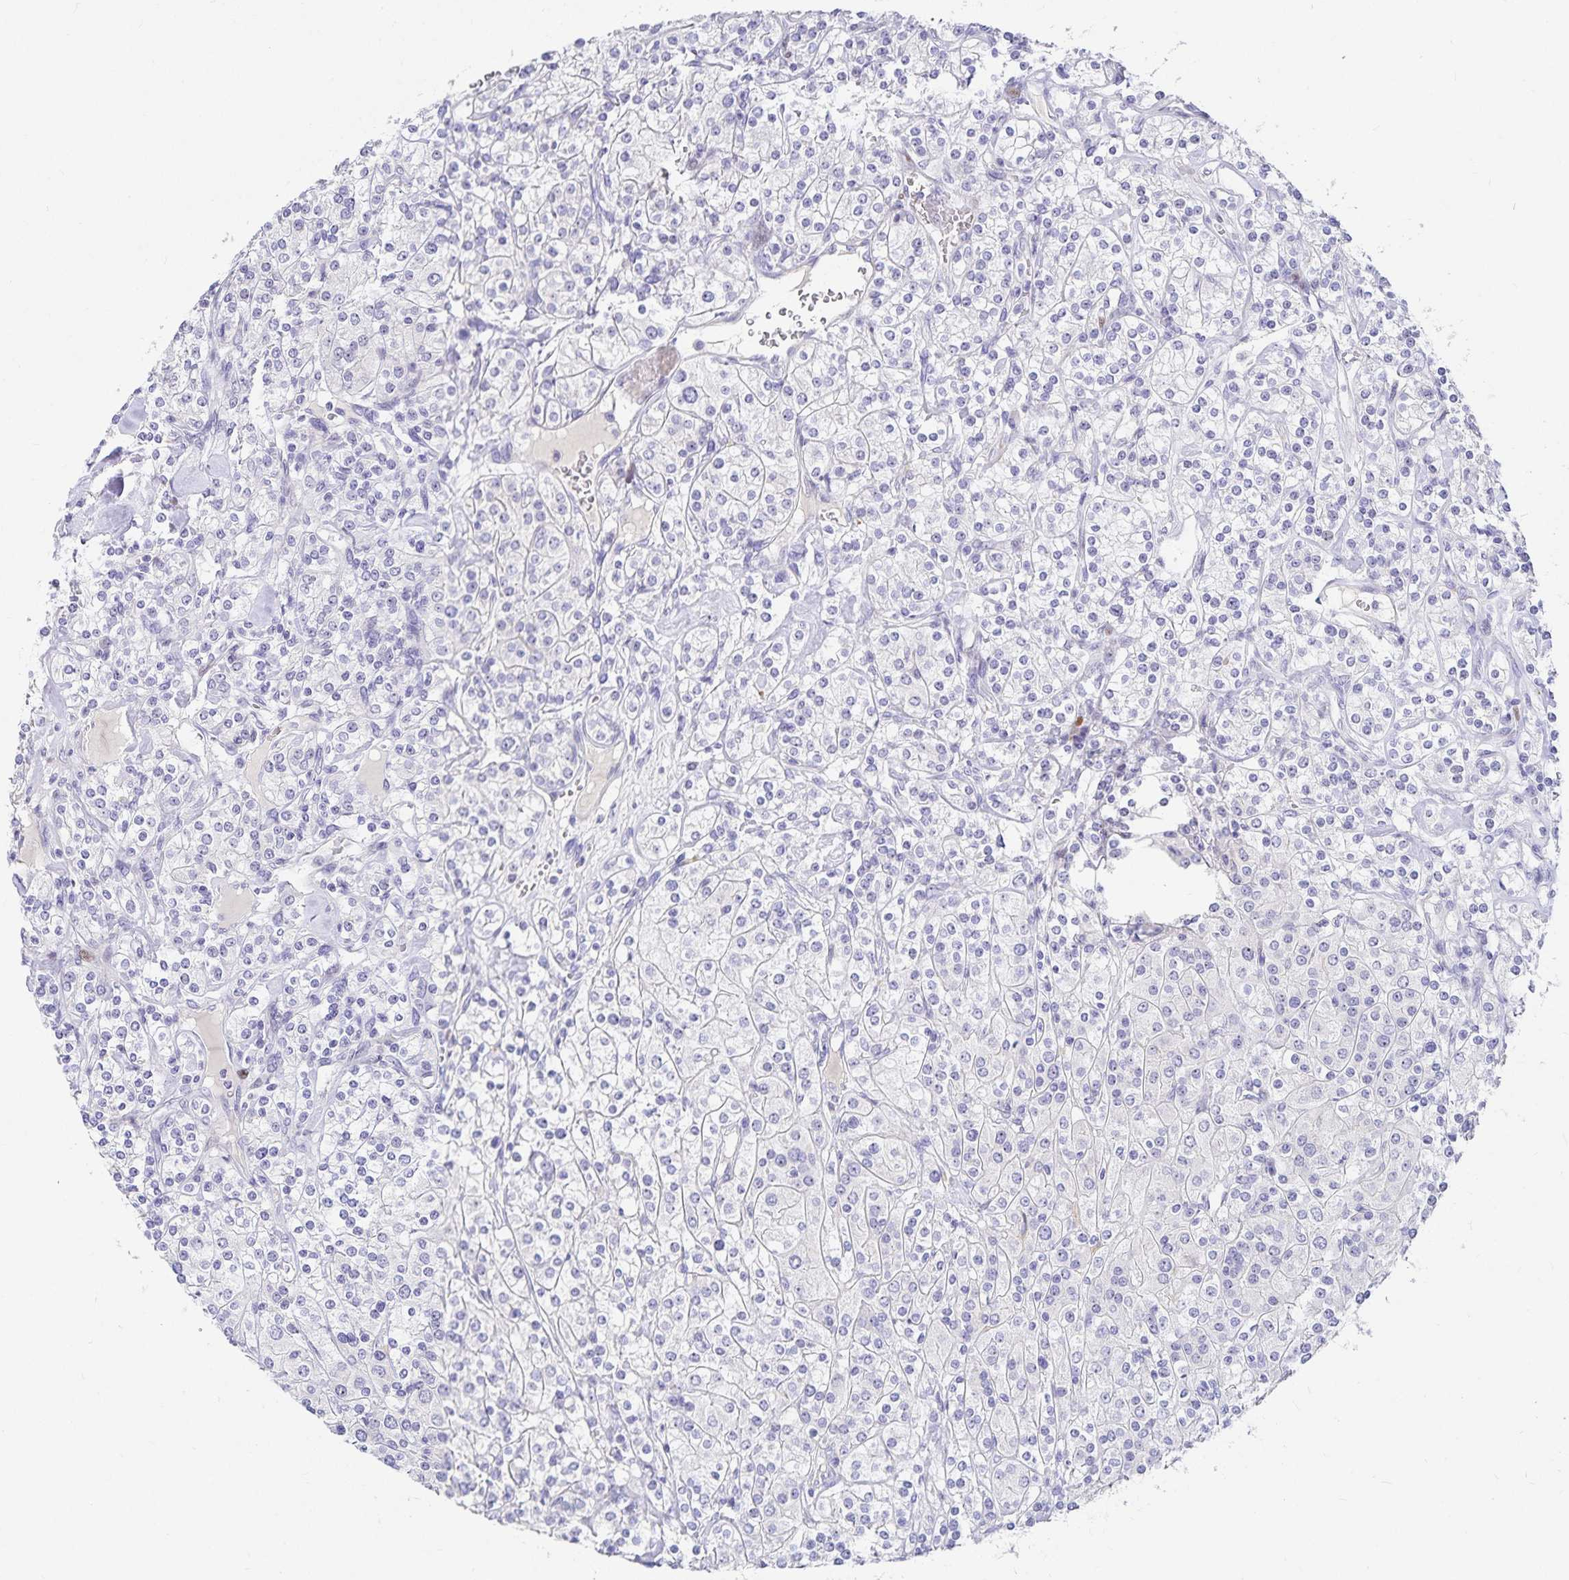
{"staining": {"intensity": "negative", "quantity": "none", "location": "none"}, "tissue": "renal cancer", "cell_type": "Tumor cells", "image_type": "cancer", "snomed": [{"axis": "morphology", "description": "Adenocarcinoma, NOS"}, {"axis": "topography", "description": "Kidney"}], "caption": "This is a photomicrograph of immunohistochemistry (IHC) staining of renal cancer, which shows no positivity in tumor cells.", "gene": "KBTBD13", "patient": {"sex": "male", "age": 77}}